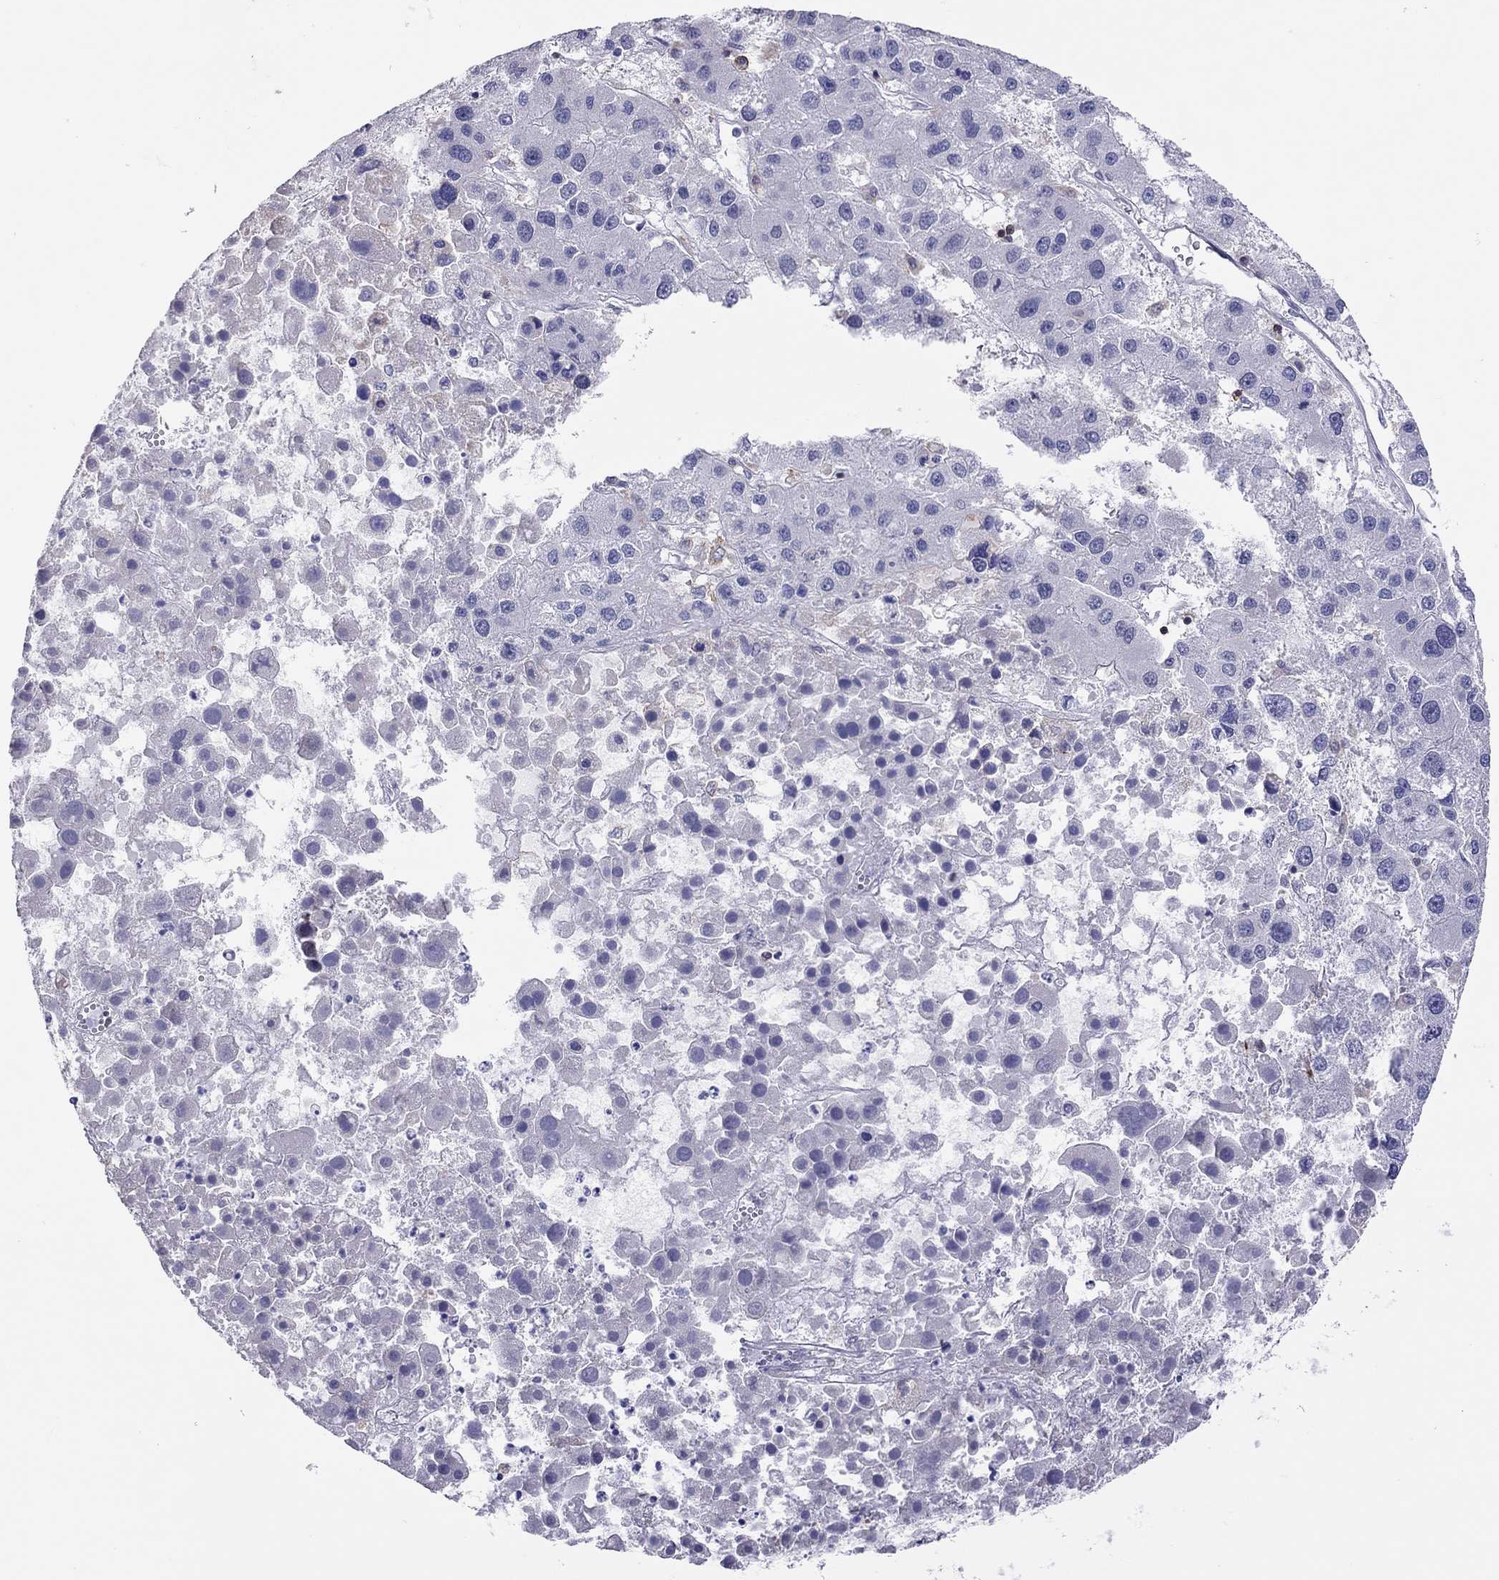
{"staining": {"intensity": "negative", "quantity": "none", "location": "none"}, "tissue": "liver cancer", "cell_type": "Tumor cells", "image_type": "cancer", "snomed": [{"axis": "morphology", "description": "Carcinoma, Hepatocellular, NOS"}, {"axis": "topography", "description": "Liver"}], "caption": "This histopathology image is of liver cancer stained with IHC to label a protein in brown with the nuclei are counter-stained blue. There is no staining in tumor cells. (Stains: DAB (3,3'-diaminobenzidine) IHC with hematoxylin counter stain, Microscopy: brightfield microscopy at high magnification).", "gene": "MND1", "patient": {"sex": "male", "age": 73}}